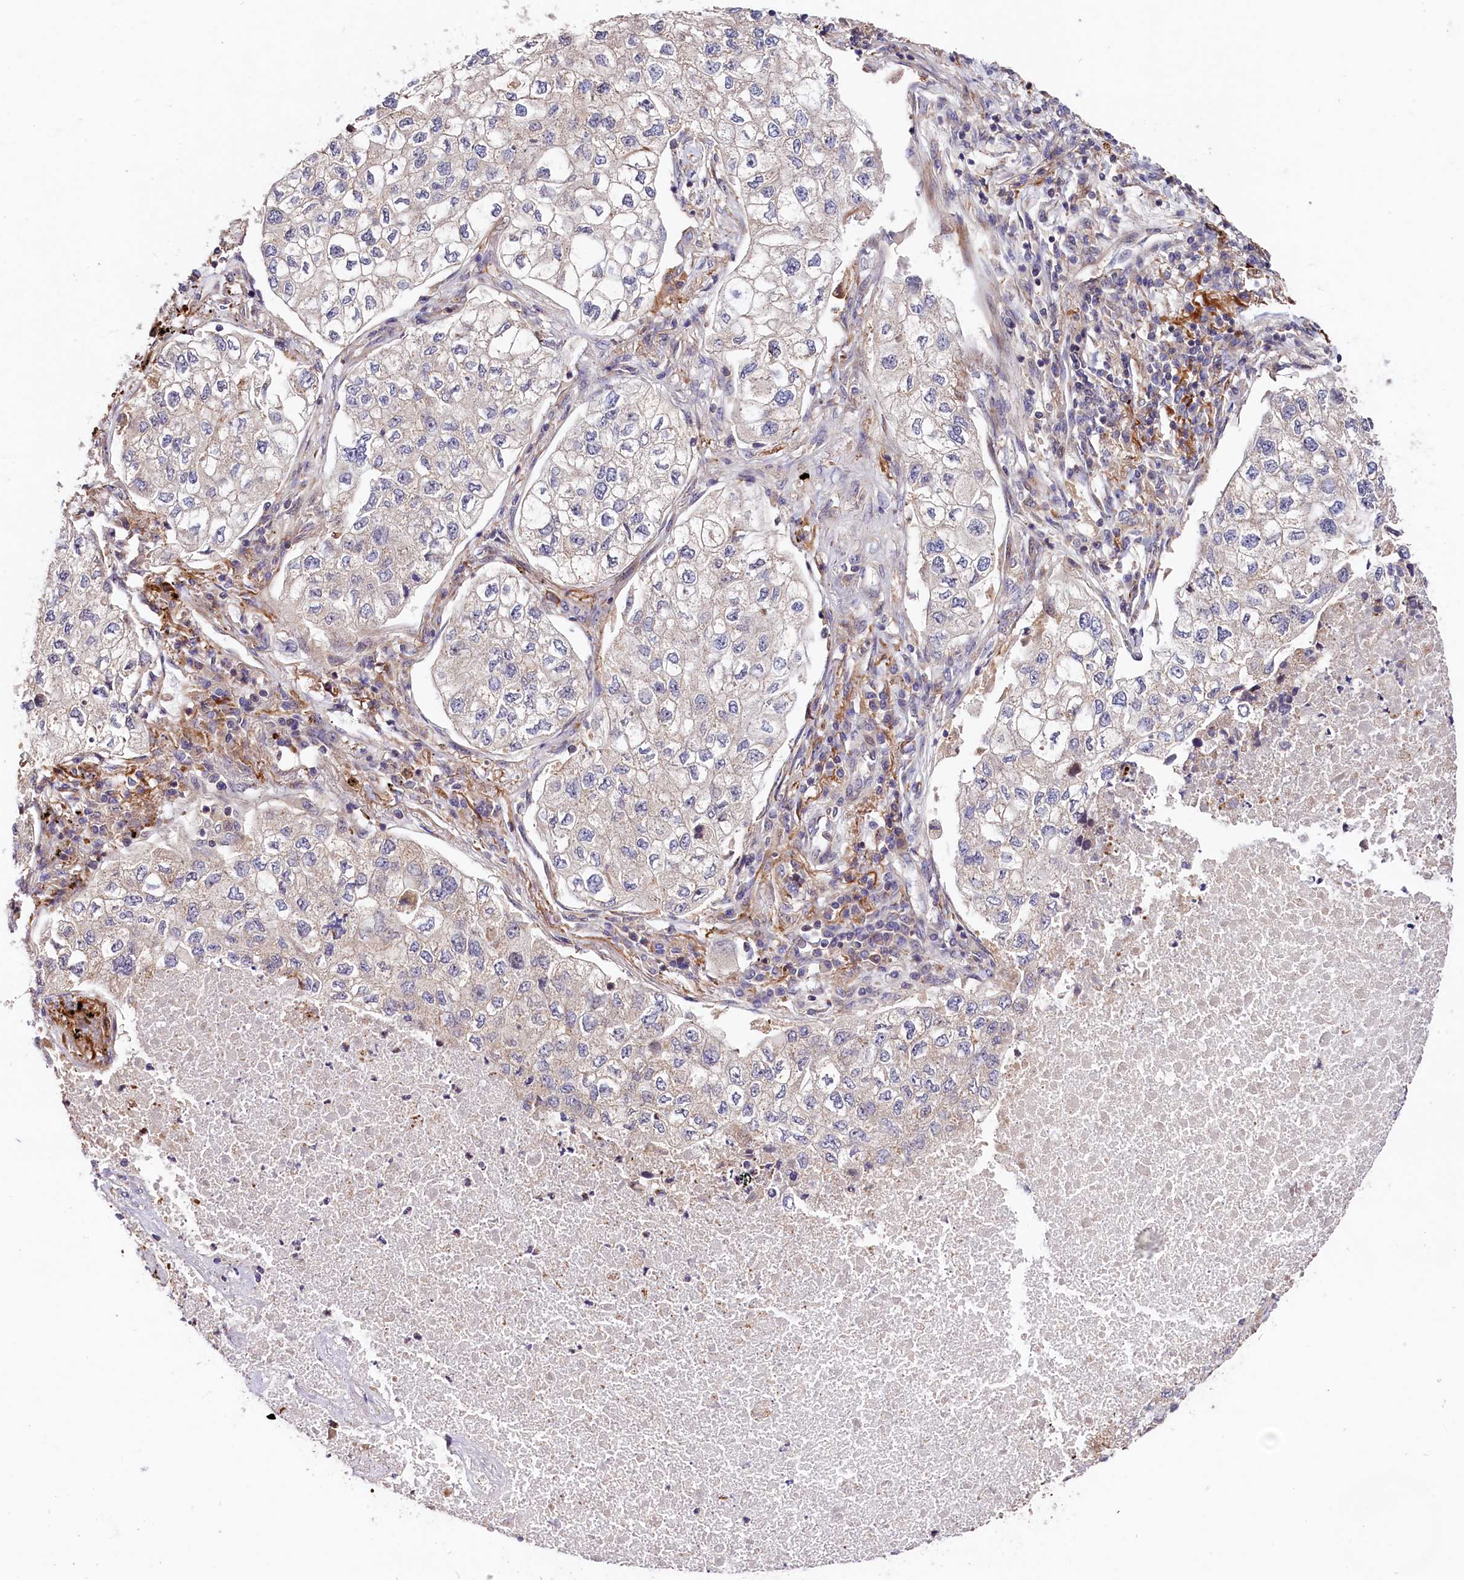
{"staining": {"intensity": "weak", "quantity": "<25%", "location": "cytoplasmic/membranous"}, "tissue": "lung cancer", "cell_type": "Tumor cells", "image_type": "cancer", "snomed": [{"axis": "morphology", "description": "Adenocarcinoma, NOS"}, {"axis": "topography", "description": "Lung"}], "caption": "High magnification brightfield microscopy of adenocarcinoma (lung) stained with DAB (brown) and counterstained with hematoxylin (blue): tumor cells show no significant positivity. (Stains: DAB (3,3'-diaminobenzidine) immunohistochemistry with hematoxylin counter stain, Microscopy: brightfield microscopy at high magnification).", "gene": "CACNA1H", "patient": {"sex": "male", "age": 63}}